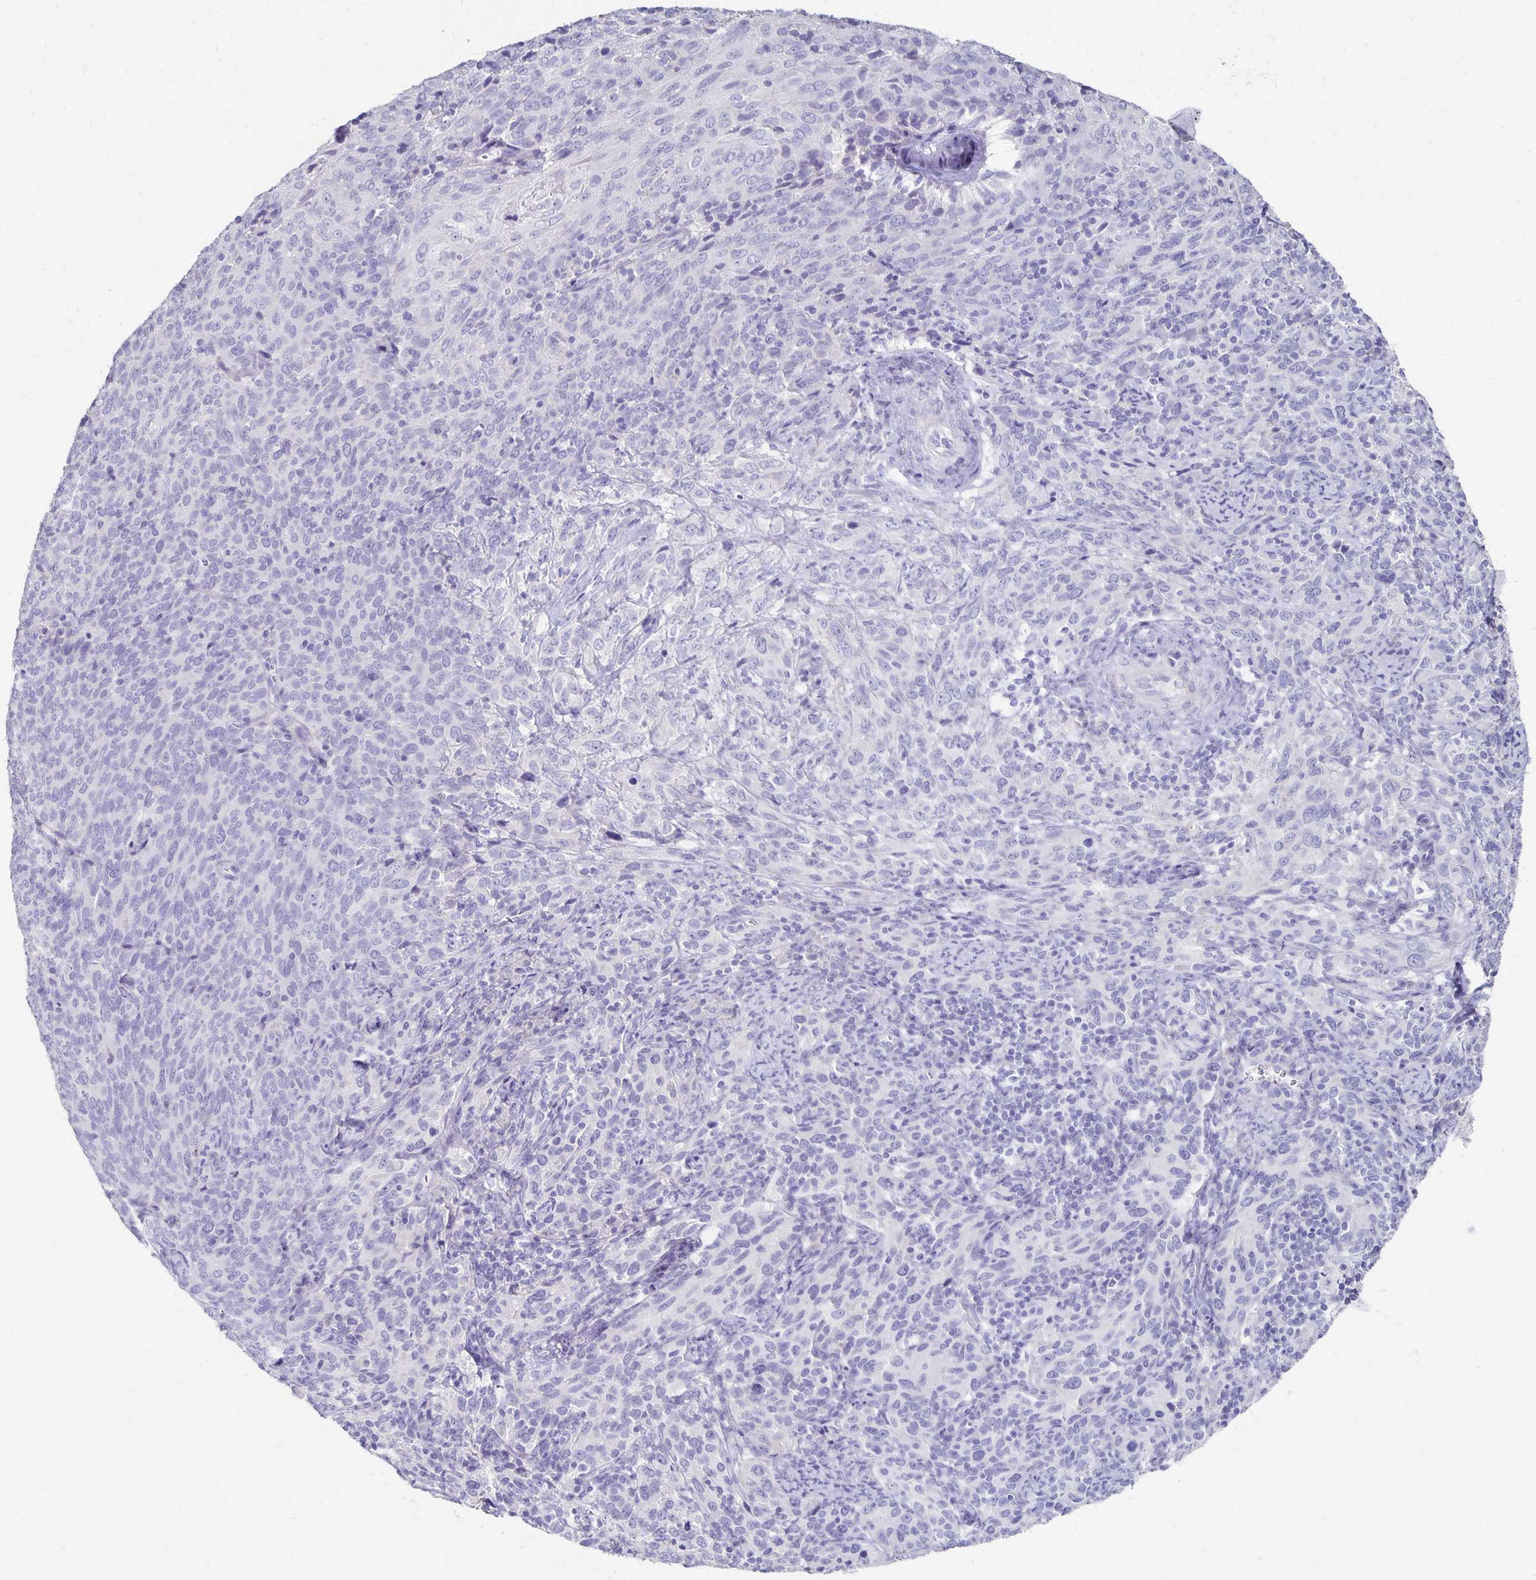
{"staining": {"intensity": "negative", "quantity": "none", "location": "none"}, "tissue": "cervical cancer", "cell_type": "Tumor cells", "image_type": "cancer", "snomed": [{"axis": "morphology", "description": "Squamous cell carcinoma, NOS"}, {"axis": "topography", "description": "Cervix"}], "caption": "An image of cervical squamous cell carcinoma stained for a protein shows no brown staining in tumor cells.", "gene": "DYNLT4", "patient": {"sex": "female", "age": 51}}